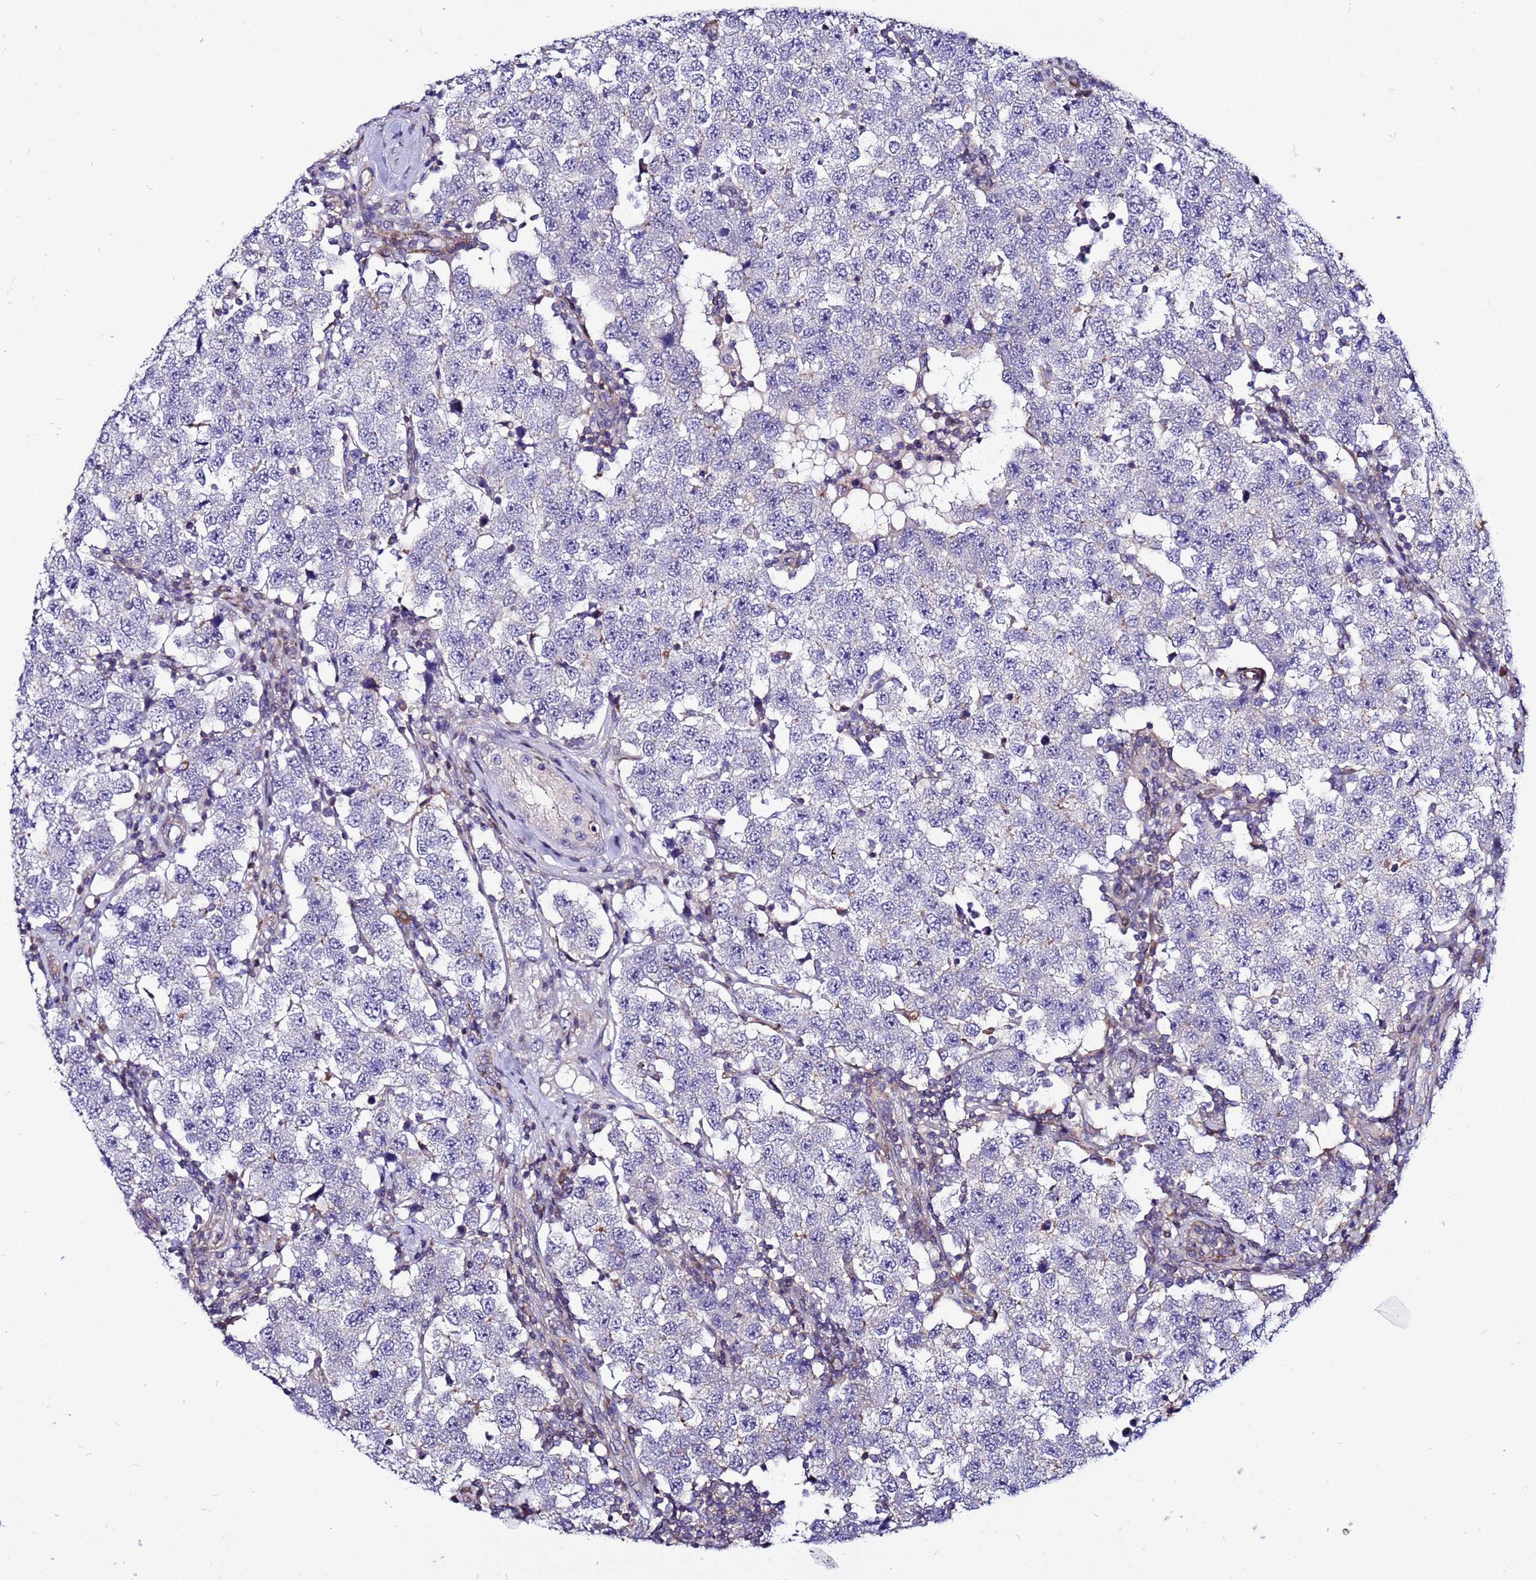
{"staining": {"intensity": "negative", "quantity": "none", "location": "none"}, "tissue": "testis cancer", "cell_type": "Tumor cells", "image_type": "cancer", "snomed": [{"axis": "morphology", "description": "Seminoma, NOS"}, {"axis": "topography", "description": "Testis"}], "caption": "IHC micrograph of human testis cancer (seminoma) stained for a protein (brown), which displays no staining in tumor cells.", "gene": "STK38", "patient": {"sex": "male", "age": 34}}